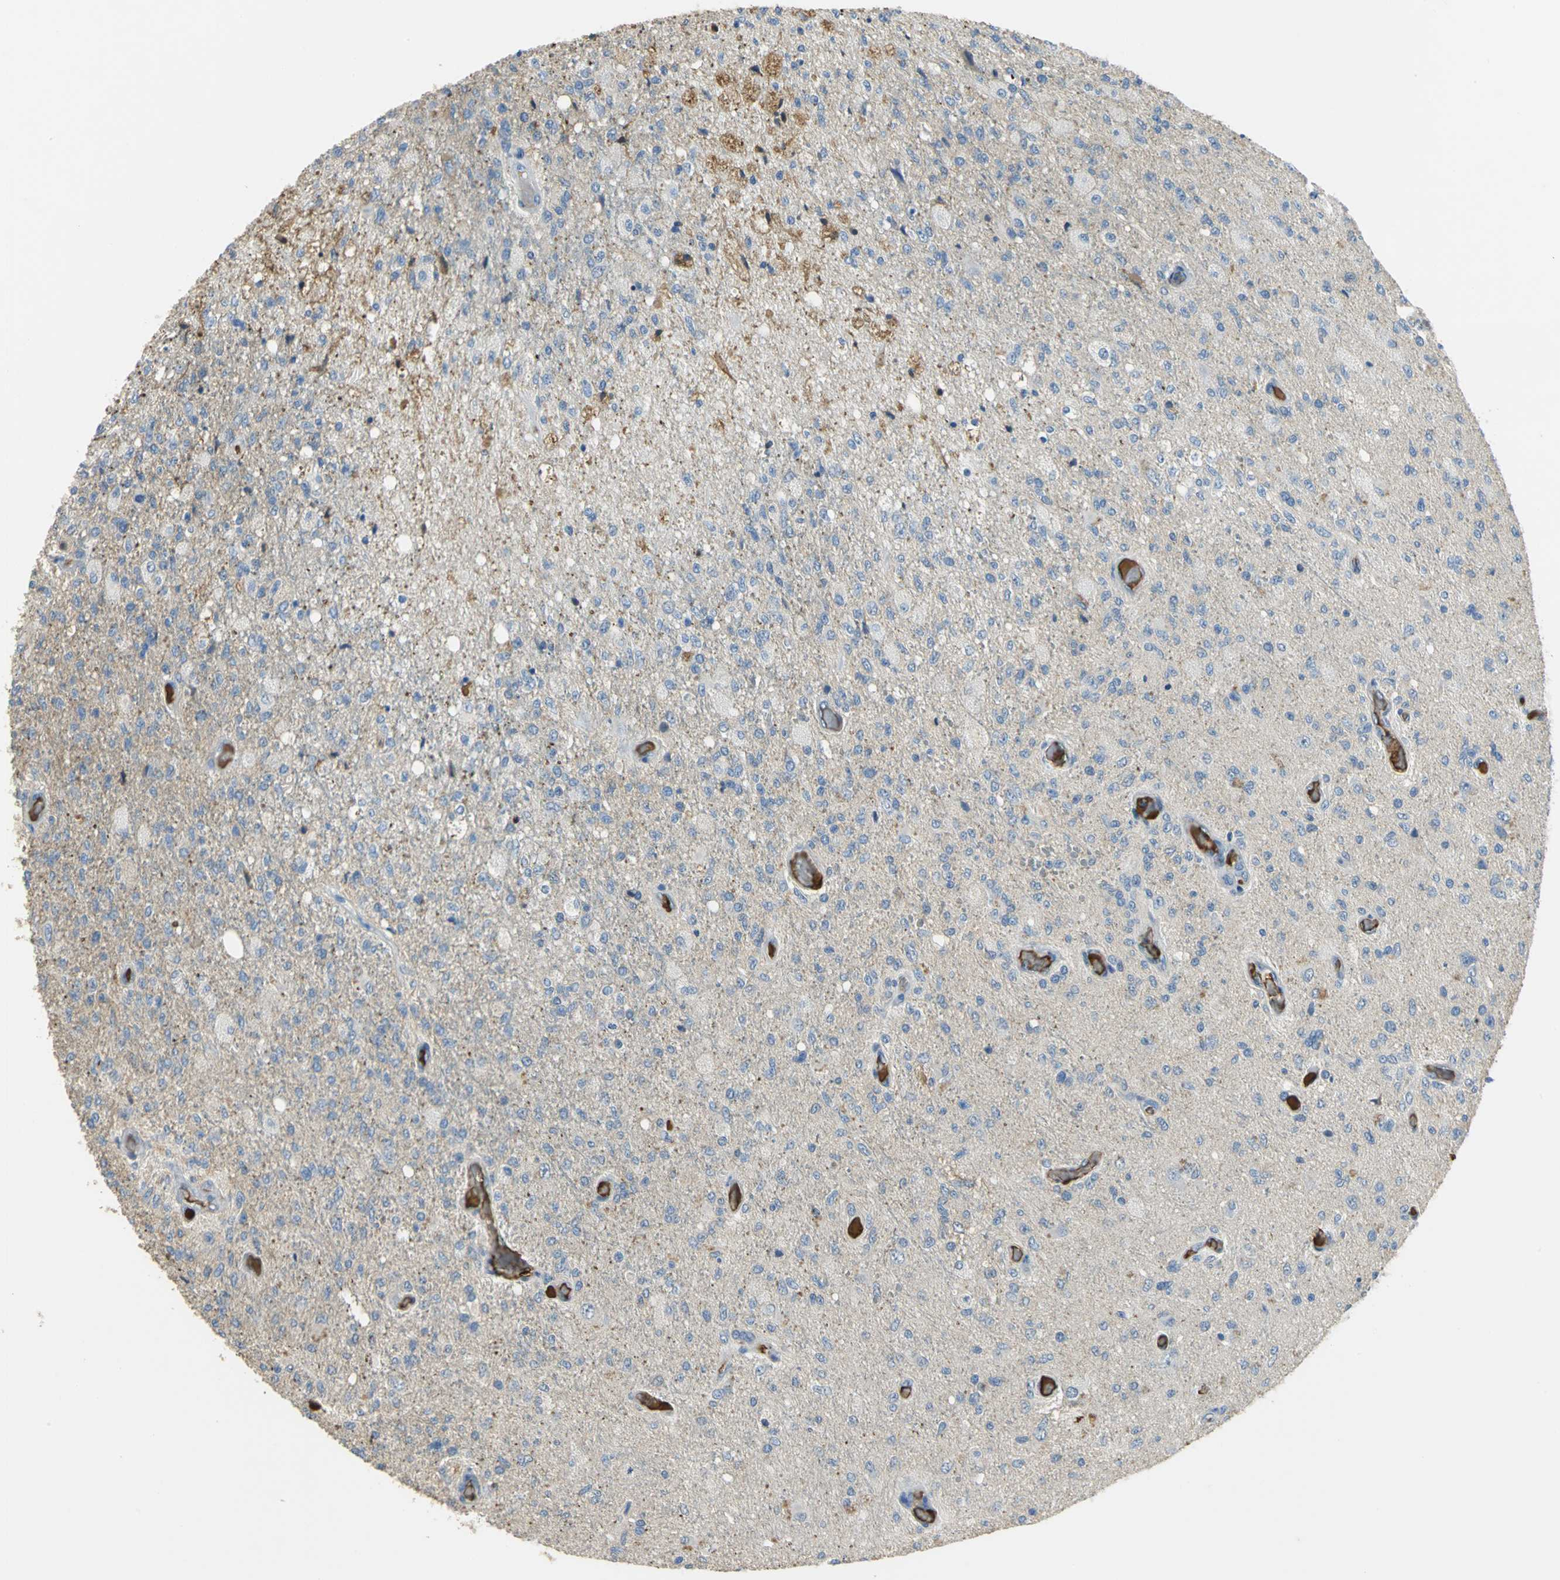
{"staining": {"intensity": "moderate", "quantity": "25%-75%", "location": "cytoplasmic/membranous"}, "tissue": "glioma", "cell_type": "Tumor cells", "image_type": "cancer", "snomed": [{"axis": "morphology", "description": "Normal tissue, NOS"}, {"axis": "morphology", "description": "Glioma, malignant, High grade"}, {"axis": "topography", "description": "Cerebral cortex"}], "caption": "An image showing moderate cytoplasmic/membranous positivity in about 25%-75% of tumor cells in malignant glioma (high-grade), as visualized by brown immunohistochemical staining.", "gene": "GYG2", "patient": {"sex": "male", "age": 77}}